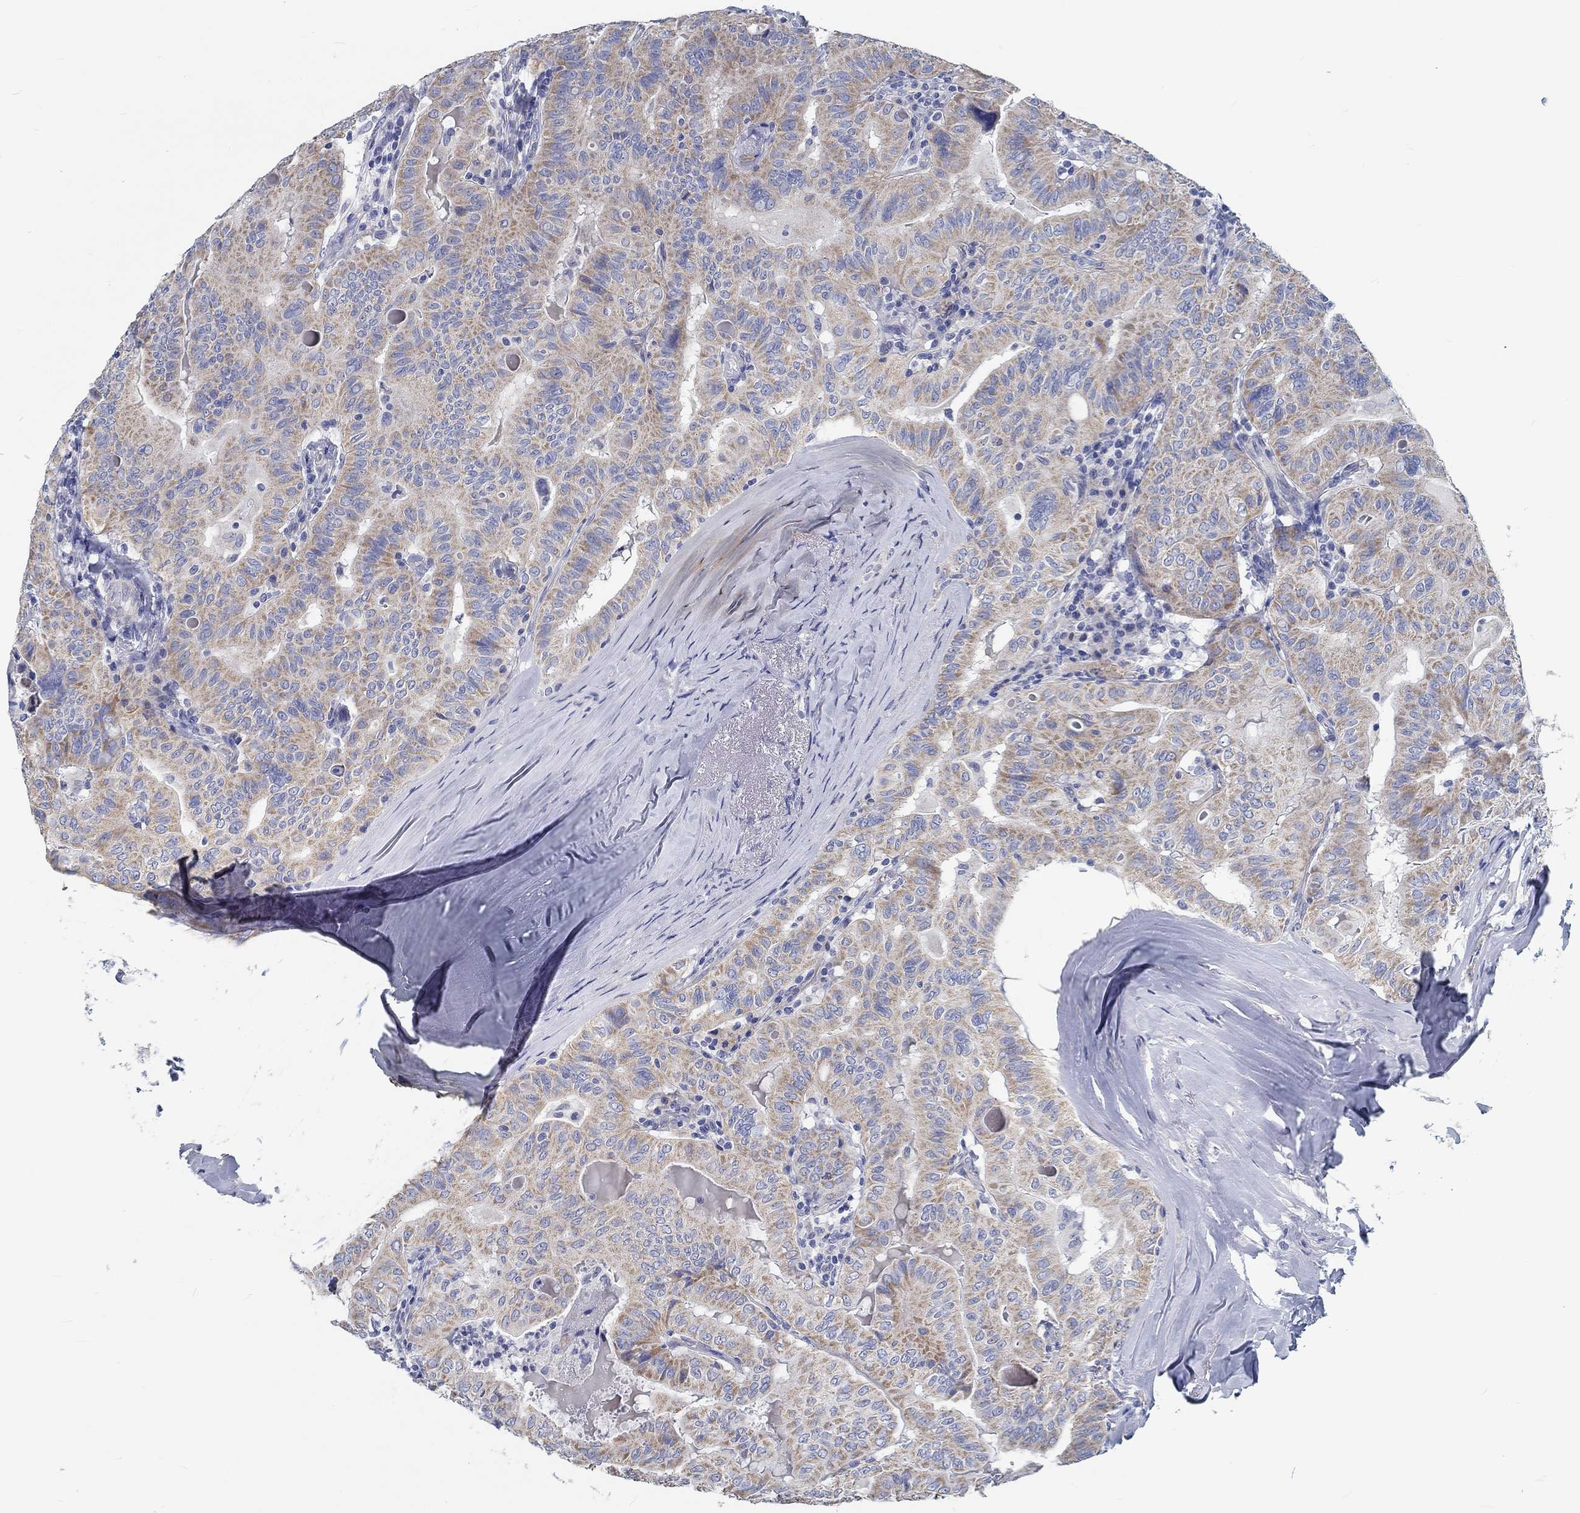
{"staining": {"intensity": "weak", "quantity": ">75%", "location": "cytoplasmic/membranous"}, "tissue": "thyroid cancer", "cell_type": "Tumor cells", "image_type": "cancer", "snomed": [{"axis": "morphology", "description": "Papillary adenocarcinoma, NOS"}, {"axis": "topography", "description": "Thyroid gland"}], "caption": "Protein analysis of papillary adenocarcinoma (thyroid) tissue displays weak cytoplasmic/membranous positivity in about >75% of tumor cells. Immunohistochemistry stains the protein of interest in brown and the nuclei are stained blue.", "gene": "MYBPC1", "patient": {"sex": "female", "age": 68}}